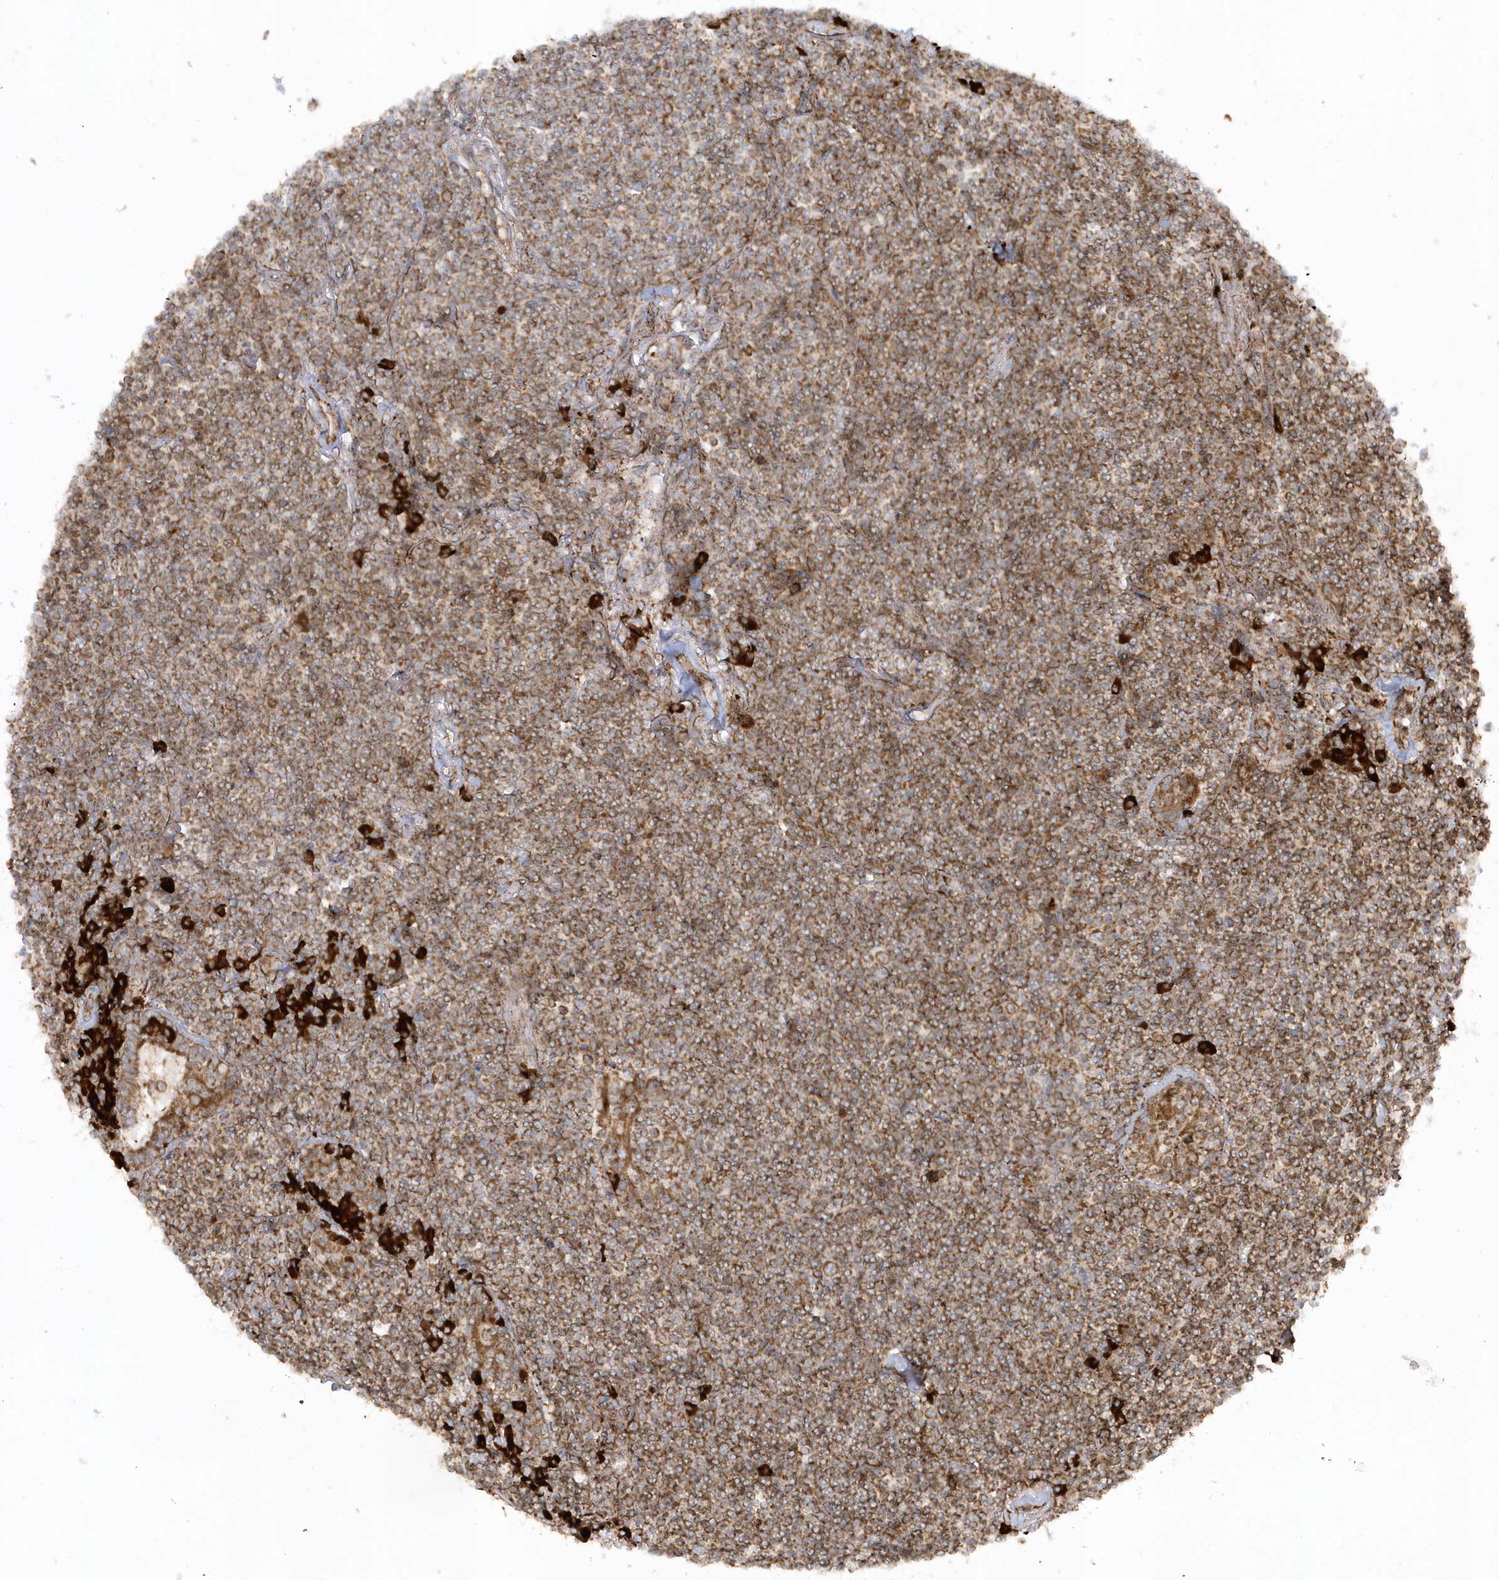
{"staining": {"intensity": "moderate", "quantity": ">75%", "location": "cytoplasmic/membranous"}, "tissue": "lymphoma", "cell_type": "Tumor cells", "image_type": "cancer", "snomed": [{"axis": "morphology", "description": "Malignant lymphoma, non-Hodgkin's type, Low grade"}, {"axis": "topography", "description": "Lung"}], "caption": "The micrograph demonstrates a brown stain indicating the presence of a protein in the cytoplasmic/membranous of tumor cells in low-grade malignant lymphoma, non-Hodgkin's type.", "gene": "SH3BP2", "patient": {"sex": "female", "age": 71}}